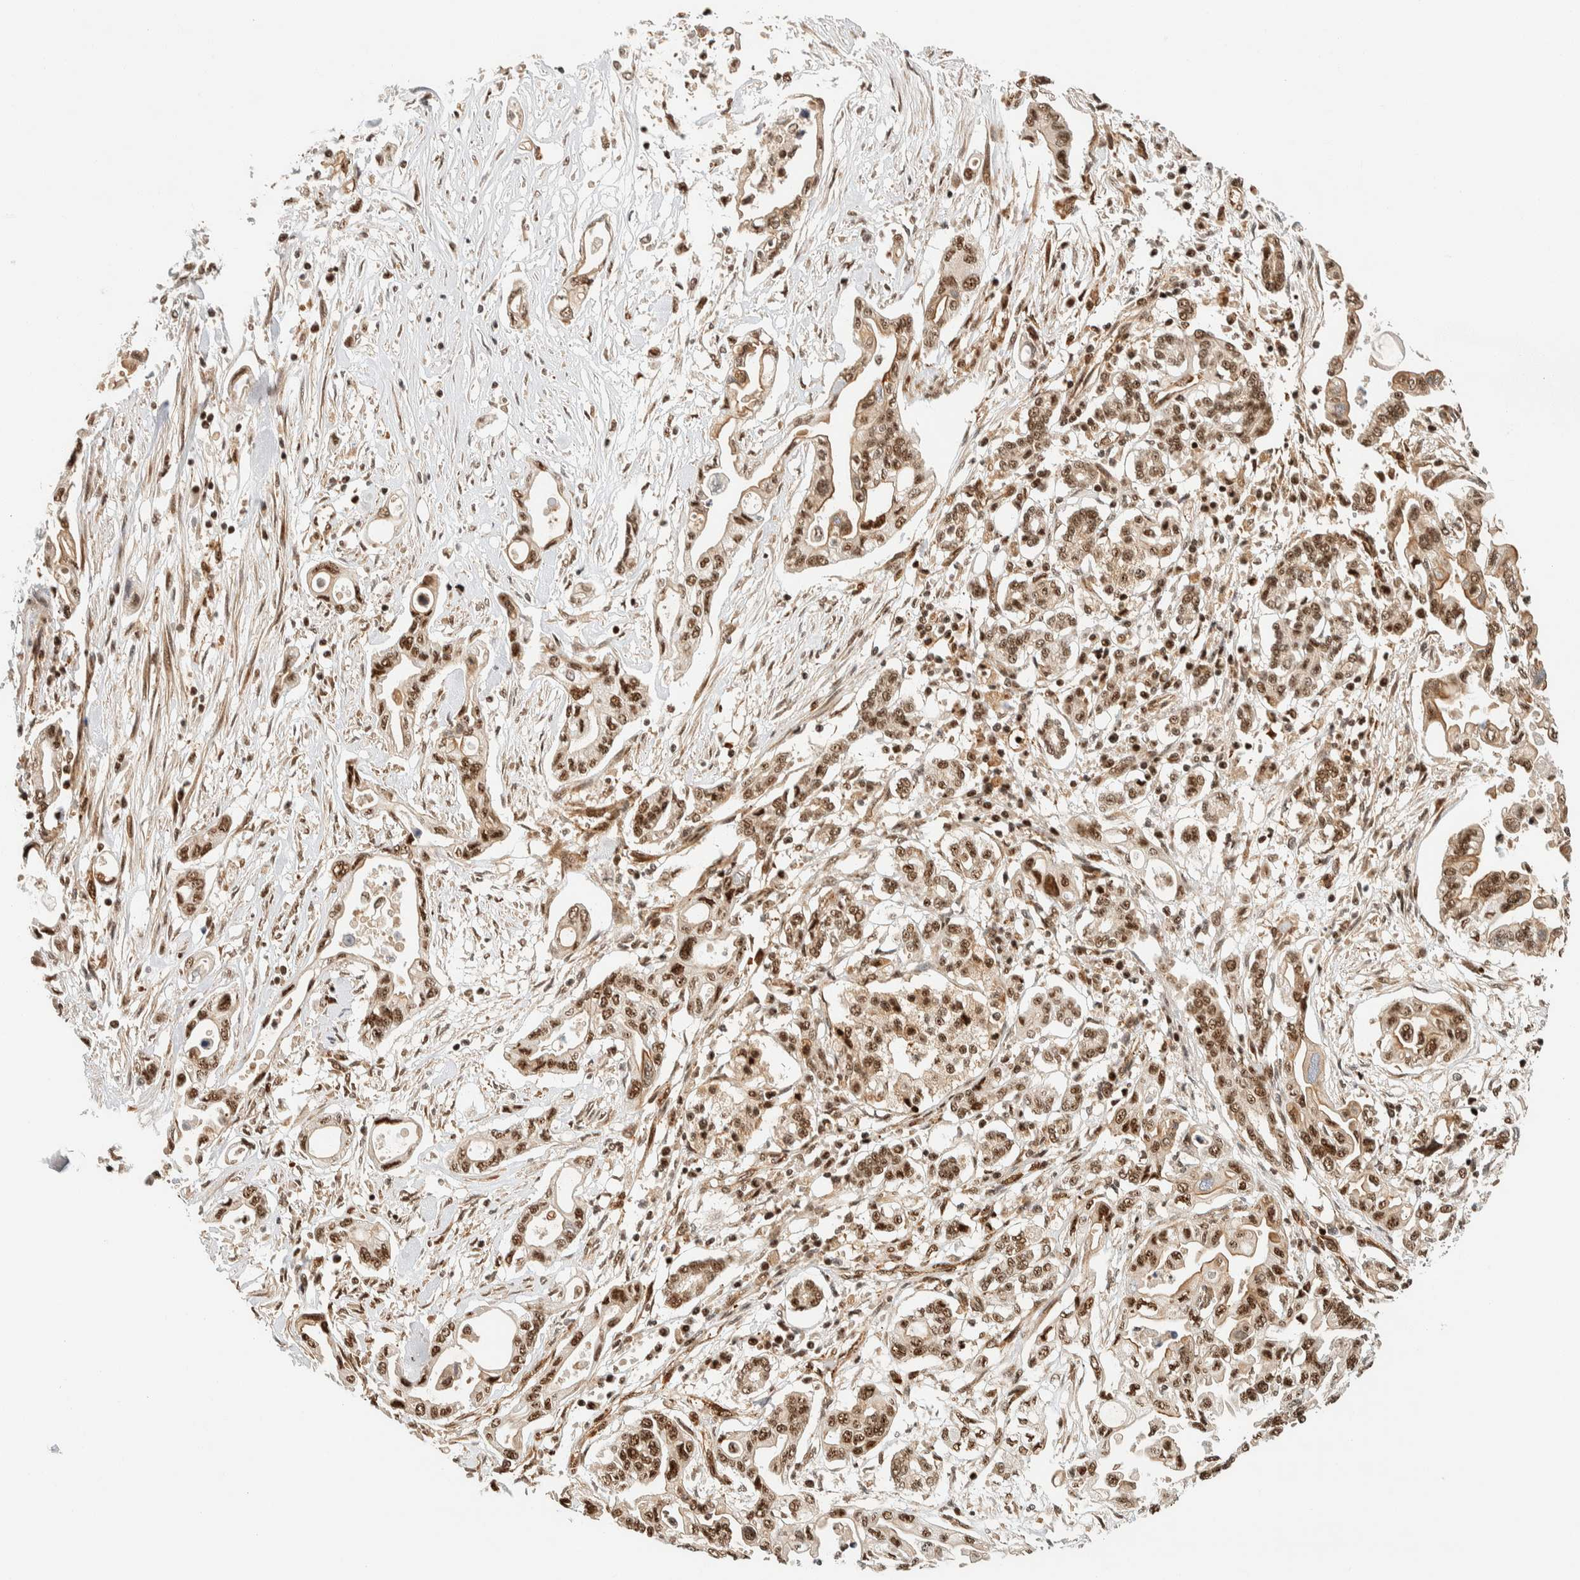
{"staining": {"intensity": "moderate", "quantity": ">75%", "location": "cytoplasmic/membranous,nuclear"}, "tissue": "pancreatic cancer", "cell_type": "Tumor cells", "image_type": "cancer", "snomed": [{"axis": "morphology", "description": "Adenocarcinoma, NOS"}, {"axis": "topography", "description": "Pancreas"}], "caption": "Pancreatic cancer (adenocarcinoma) tissue reveals moderate cytoplasmic/membranous and nuclear expression in about >75% of tumor cells", "gene": "SIK1", "patient": {"sex": "female", "age": 57}}